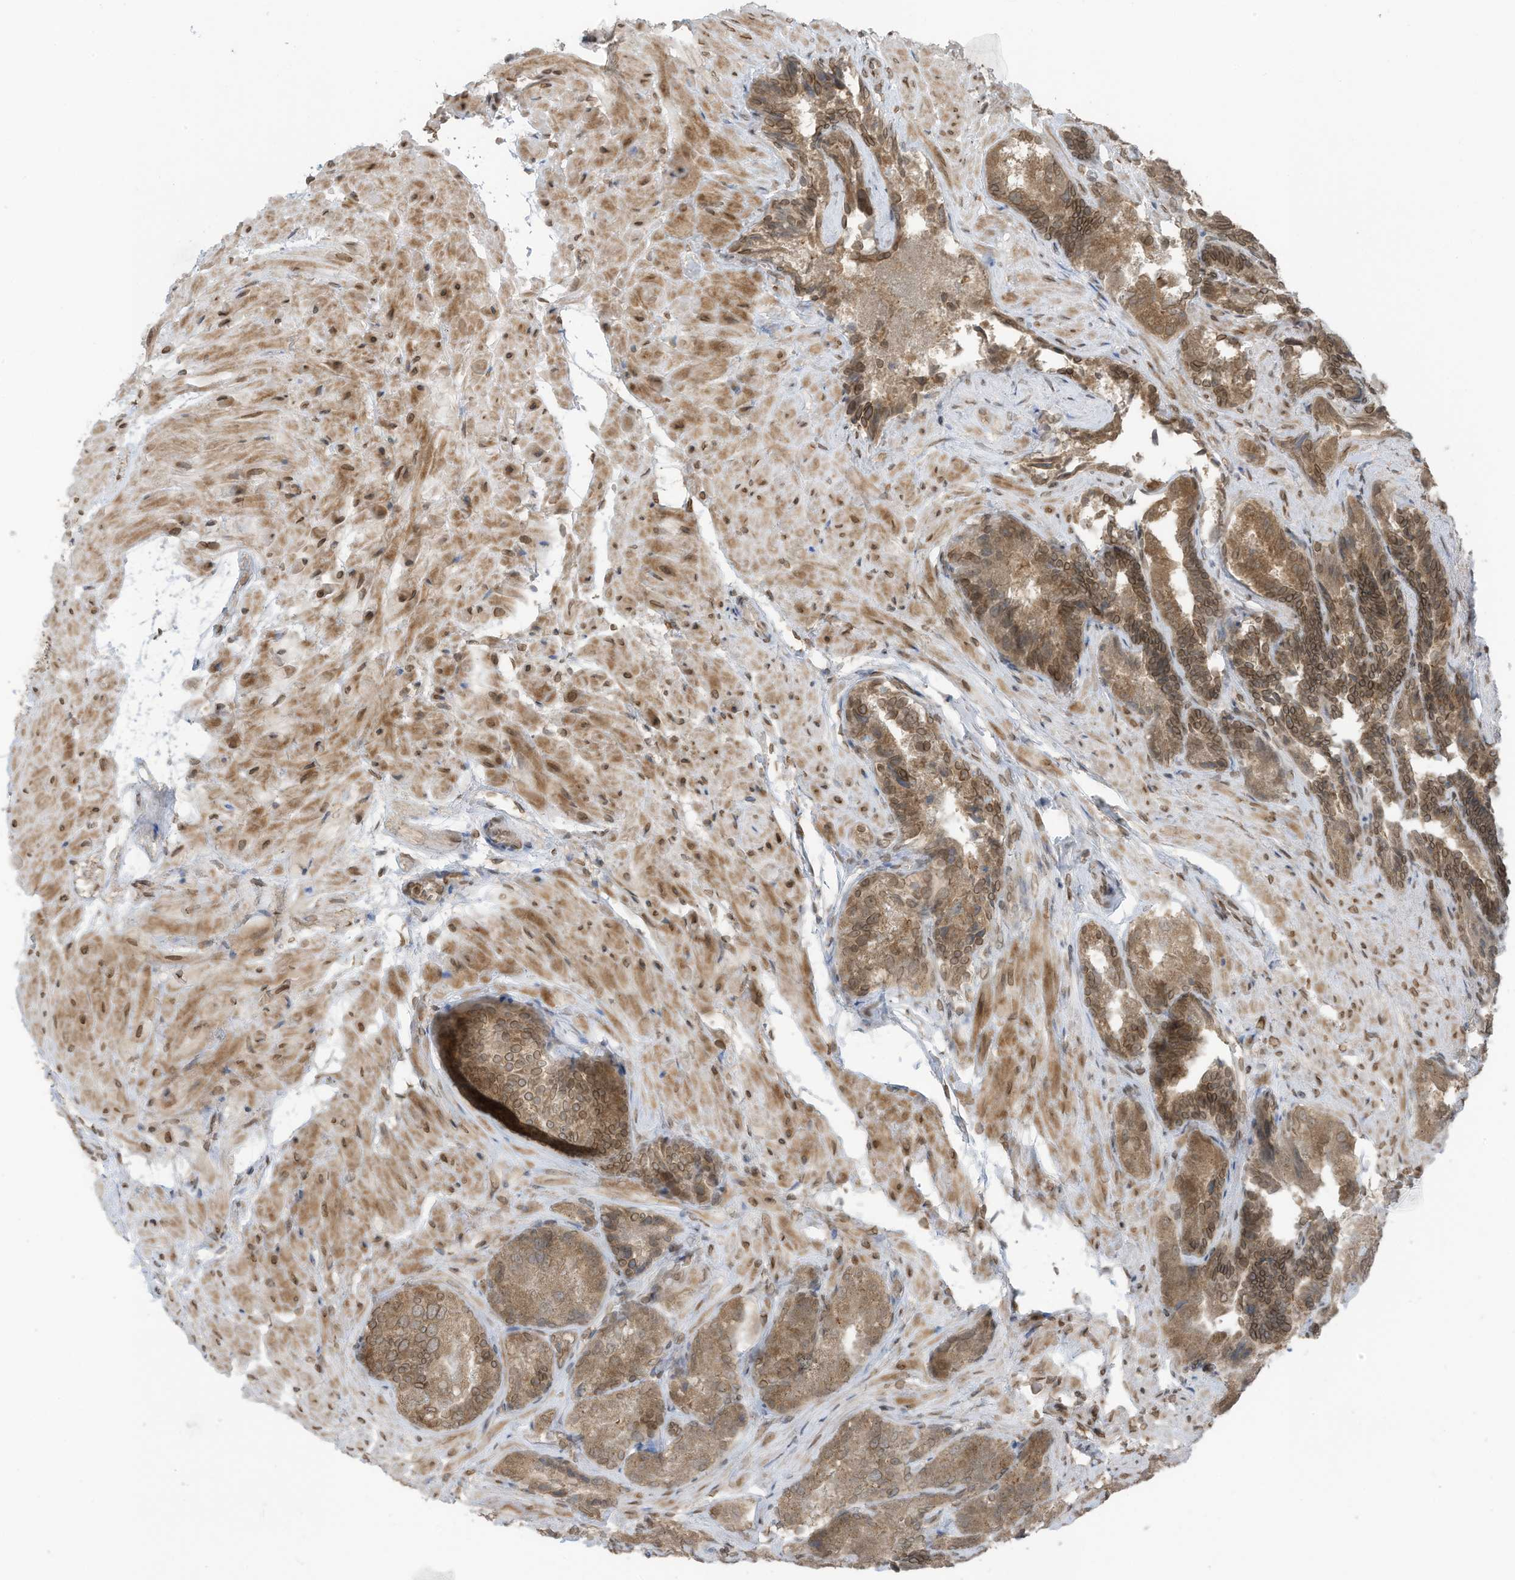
{"staining": {"intensity": "moderate", "quantity": ">75%", "location": "cytoplasmic/membranous,nuclear"}, "tissue": "seminal vesicle", "cell_type": "Glandular cells", "image_type": "normal", "snomed": [{"axis": "morphology", "description": "Normal tissue, NOS"}, {"axis": "topography", "description": "Seminal veicle"}, {"axis": "topography", "description": "Peripheral nerve tissue"}], "caption": "The photomicrograph demonstrates staining of unremarkable seminal vesicle, revealing moderate cytoplasmic/membranous,nuclear protein staining (brown color) within glandular cells.", "gene": "RABL3", "patient": {"sex": "male", "age": 63}}